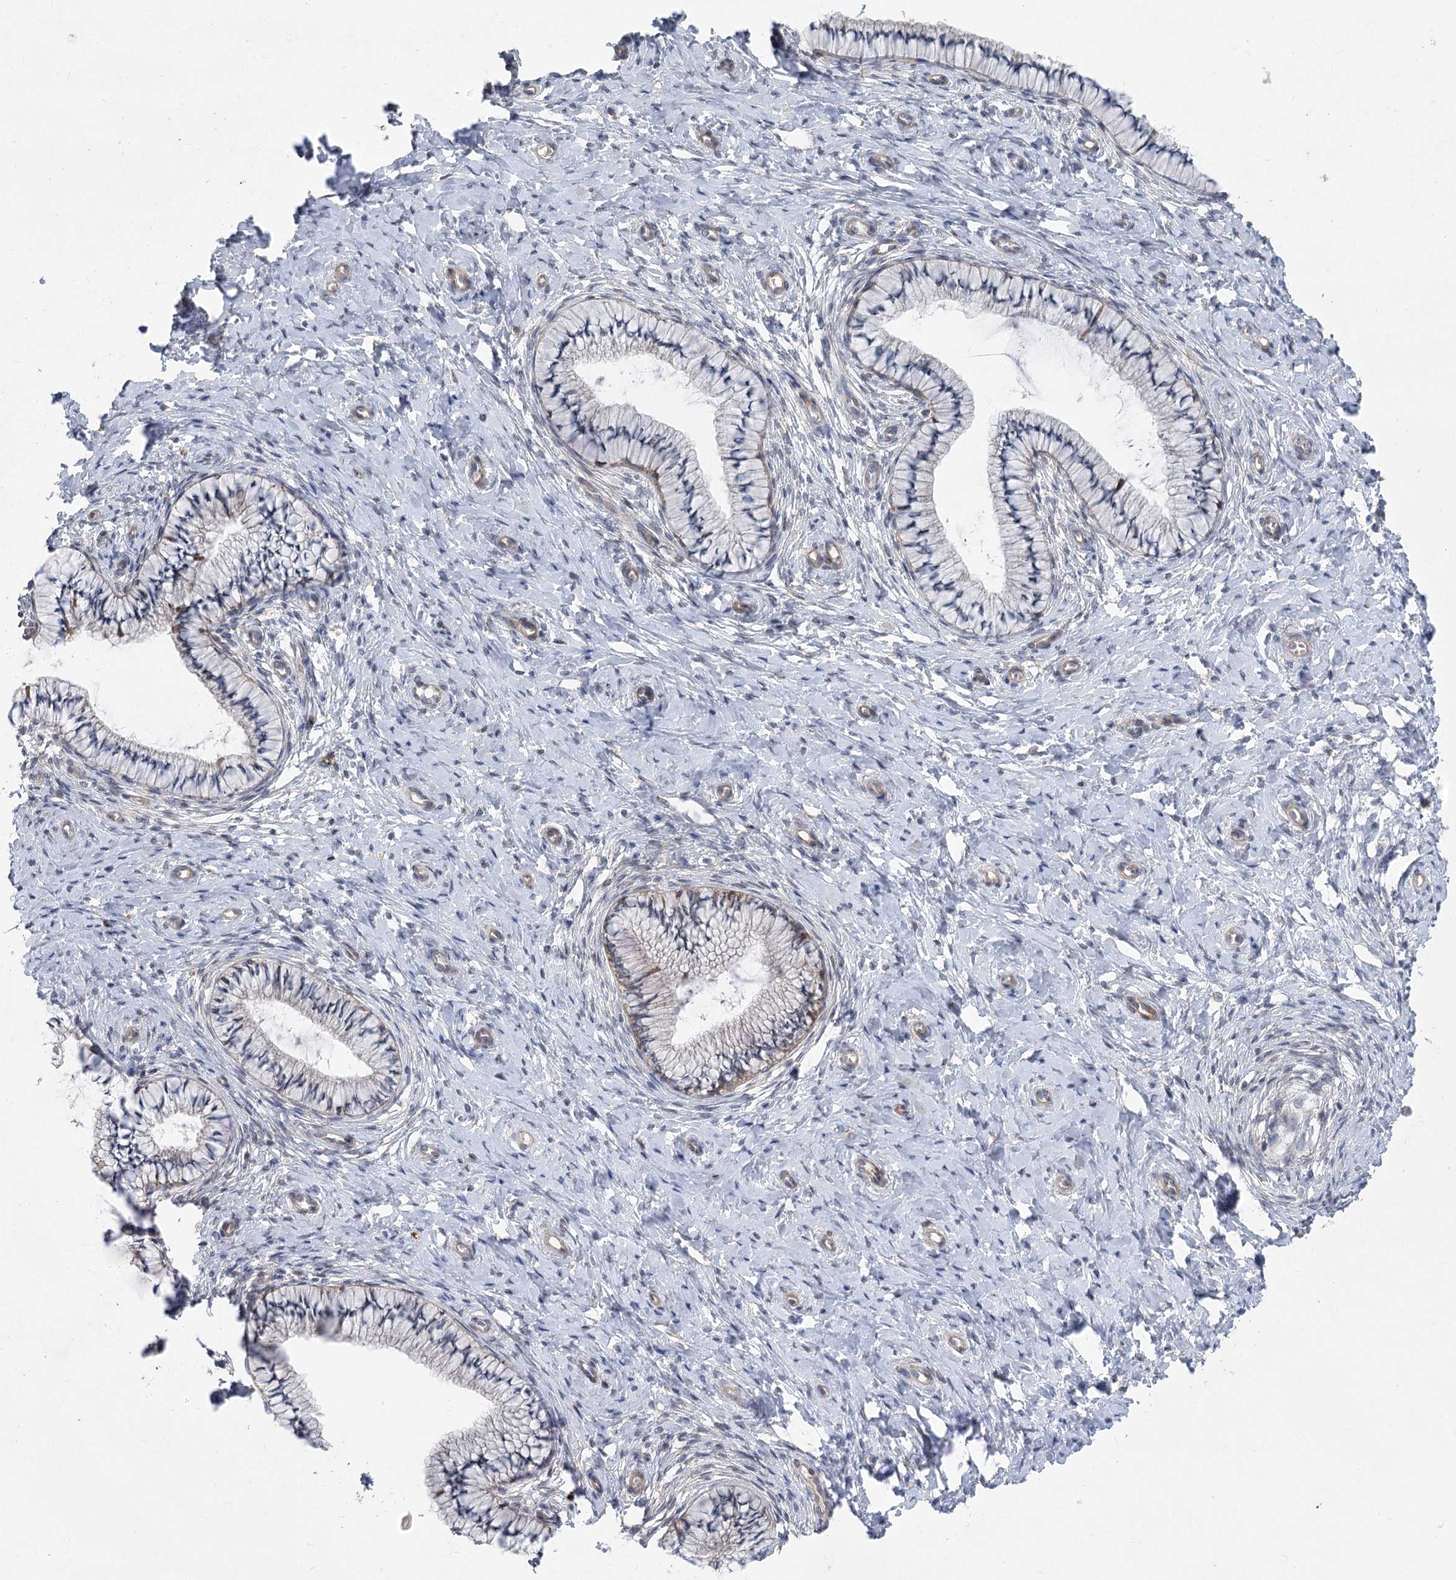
{"staining": {"intensity": "weak", "quantity": "<25%", "location": "cytoplasmic/membranous"}, "tissue": "cervix", "cell_type": "Glandular cells", "image_type": "normal", "snomed": [{"axis": "morphology", "description": "Normal tissue, NOS"}, {"axis": "topography", "description": "Cervix"}], "caption": "The image exhibits no significant expression in glandular cells of cervix. (DAB immunohistochemistry (IHC) with hematoxylin counter stain).", "gene": "SCN11A", "patient": {"sex": "female", "age": 36}}